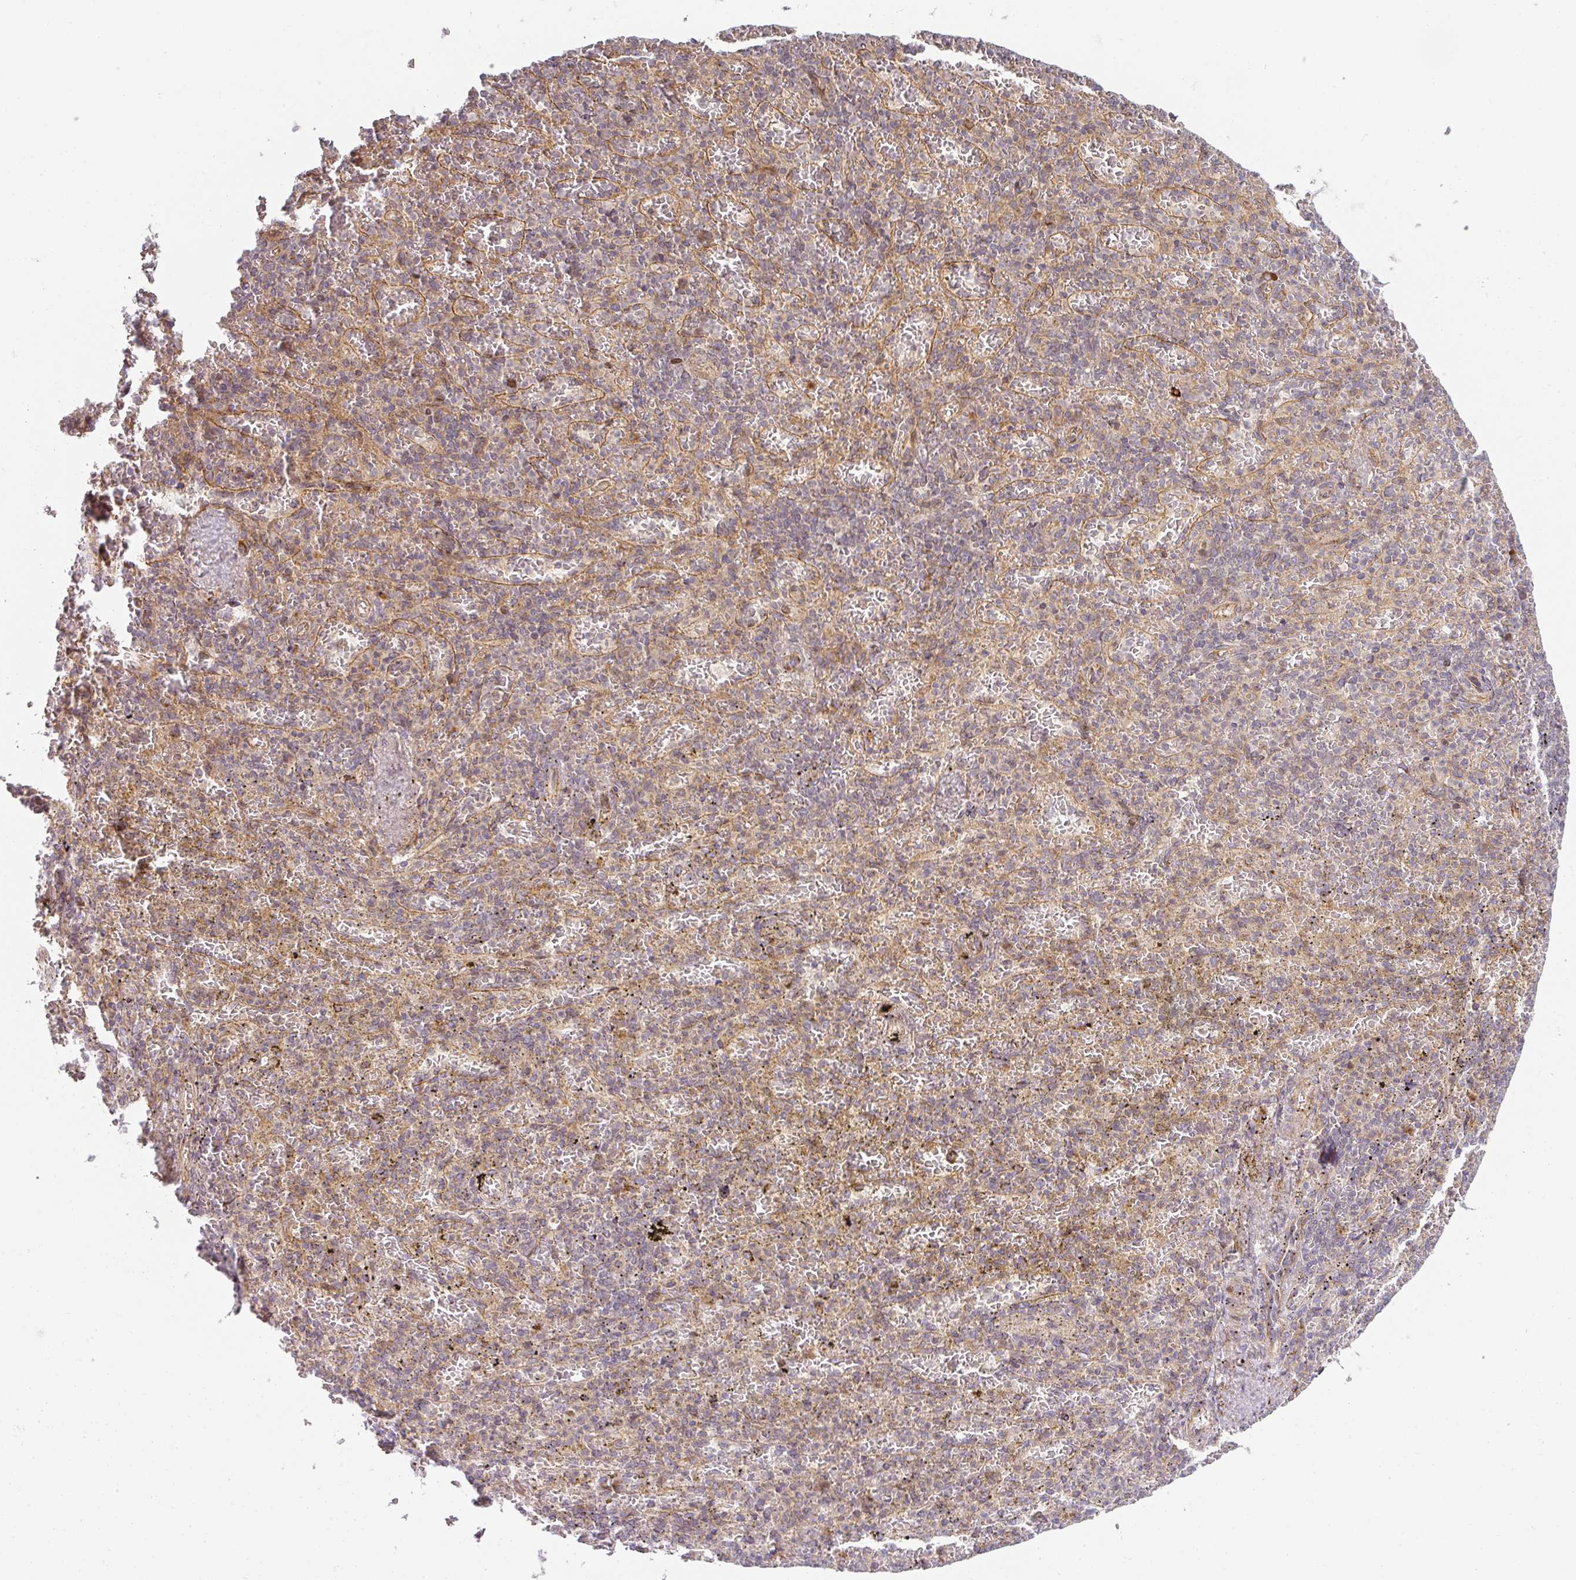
{"staining": {"intensity": "weak", "quantity": "<25%", "location": "cytoplasmic/membranous"}, "tissue": "spleen", "cell_type": "Cells in red pulp", "image_type": "normal", "snomed": [{"axis": "morphology", "description": "Normal tissue, NOS"}, {"axis": "topography", "description": "Spleen"}], "caption": "This micrograph is of normal spleen stained with immunohistochemistry to label a protein in brown with the nuclei are counter-stained blue. There is no positivity in cells in red pulp.", "gene": "CNOT1", "patient": {"sex": "female", "age": 74}}